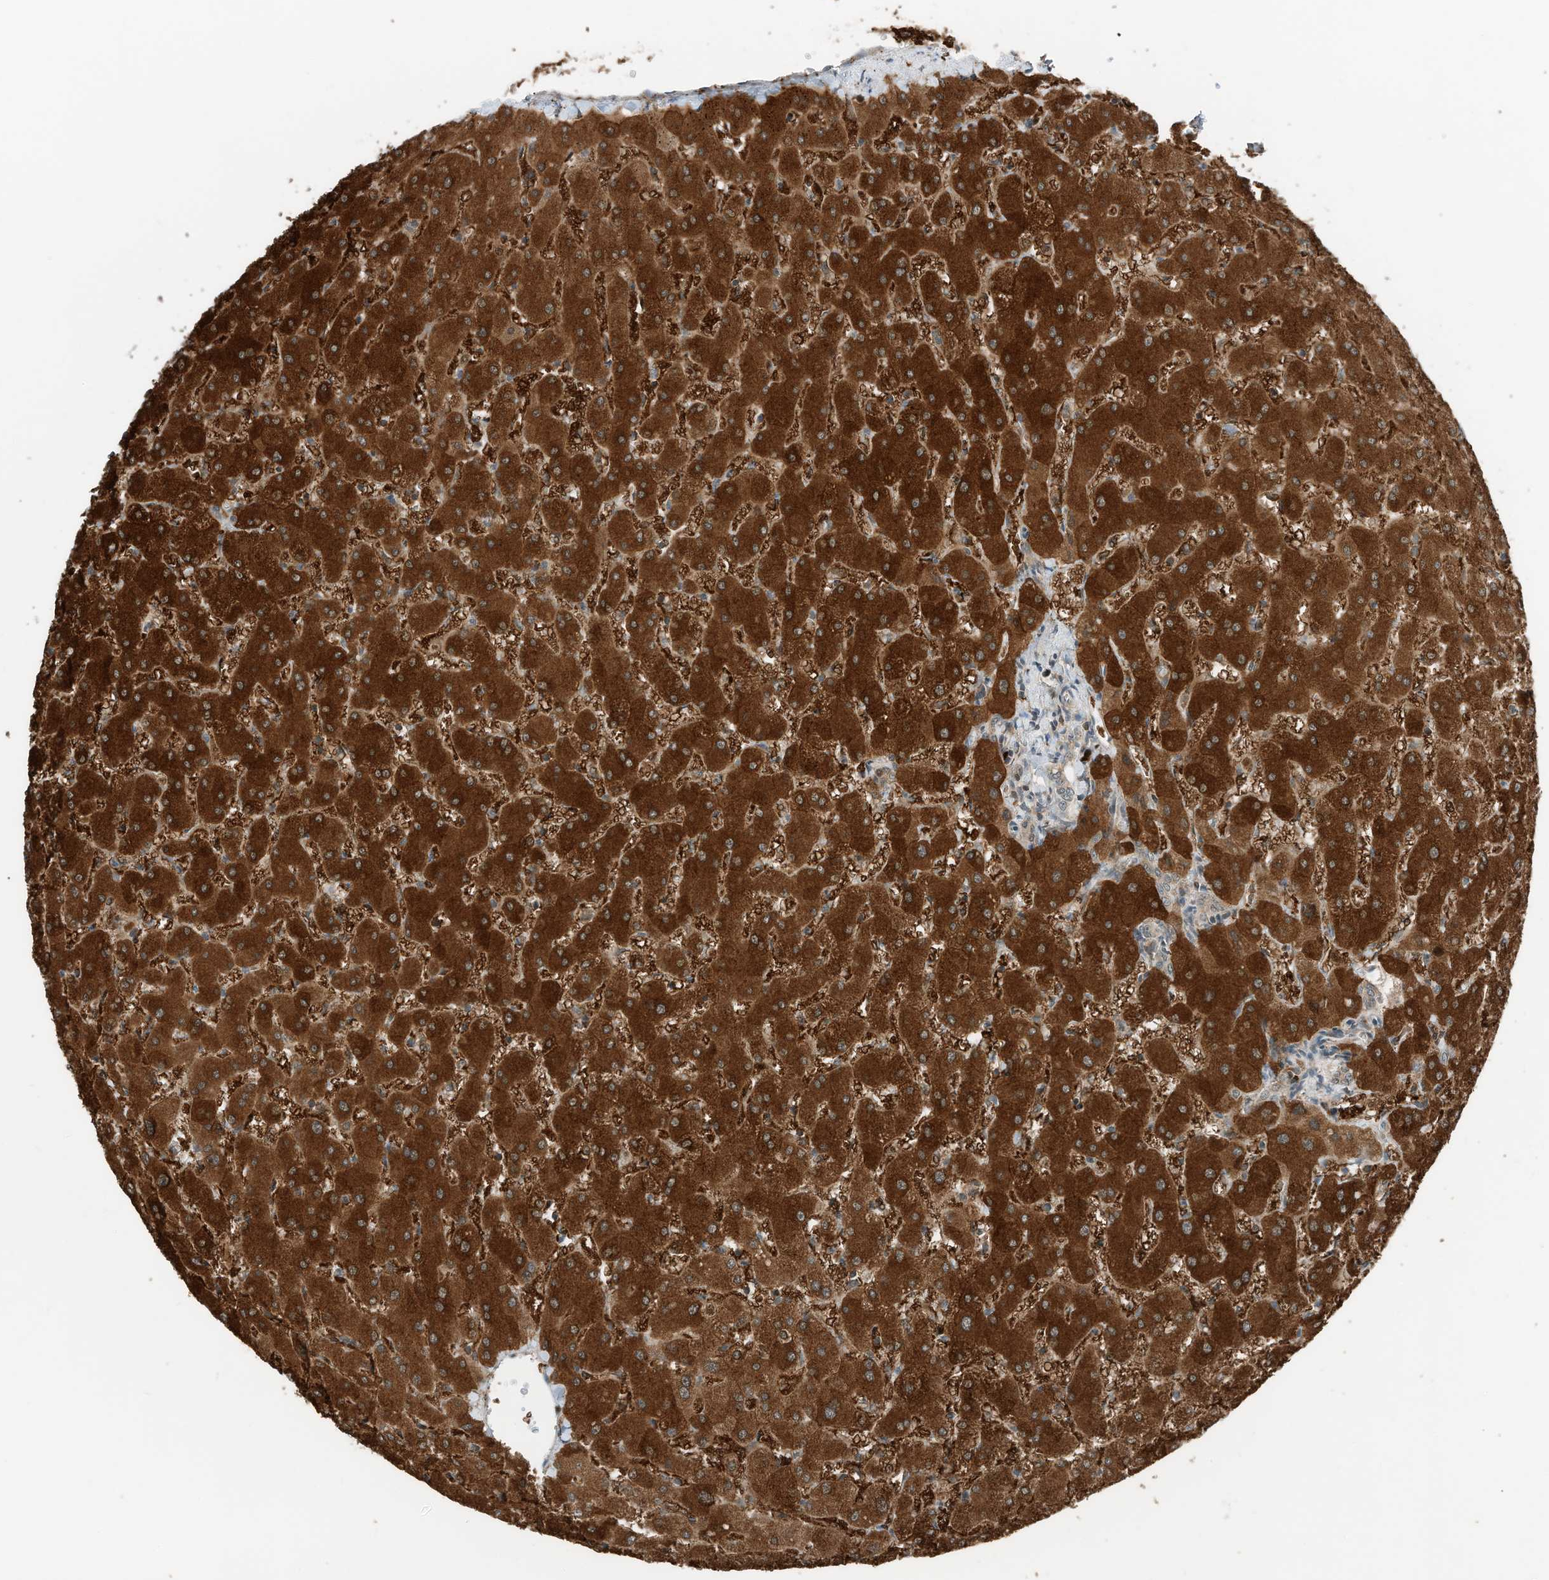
{"staining": {"intensity": "weak", "quantity": ">75%", "location": "cytoplasmic/membranous,nuclear"}, "tissue": "liver", "cell_type": "Cholangiocytes", "image_type": "normal", "snomed": [{"axis": "morphology", "description": "Normal tissue, NOS"}, {"axis": "topography", "description": "Liver"}], "caption": "Liver stained with immunohistochemistry (IHC) displays weak cytoplasmic/membranous,nuclear positivity in about >75% of cholangiocytes. (DAB = brown stain, brightfield microscopy at high magnification).", "gene": "RMND1", "patient": {"sex": "female", "age": 63}}